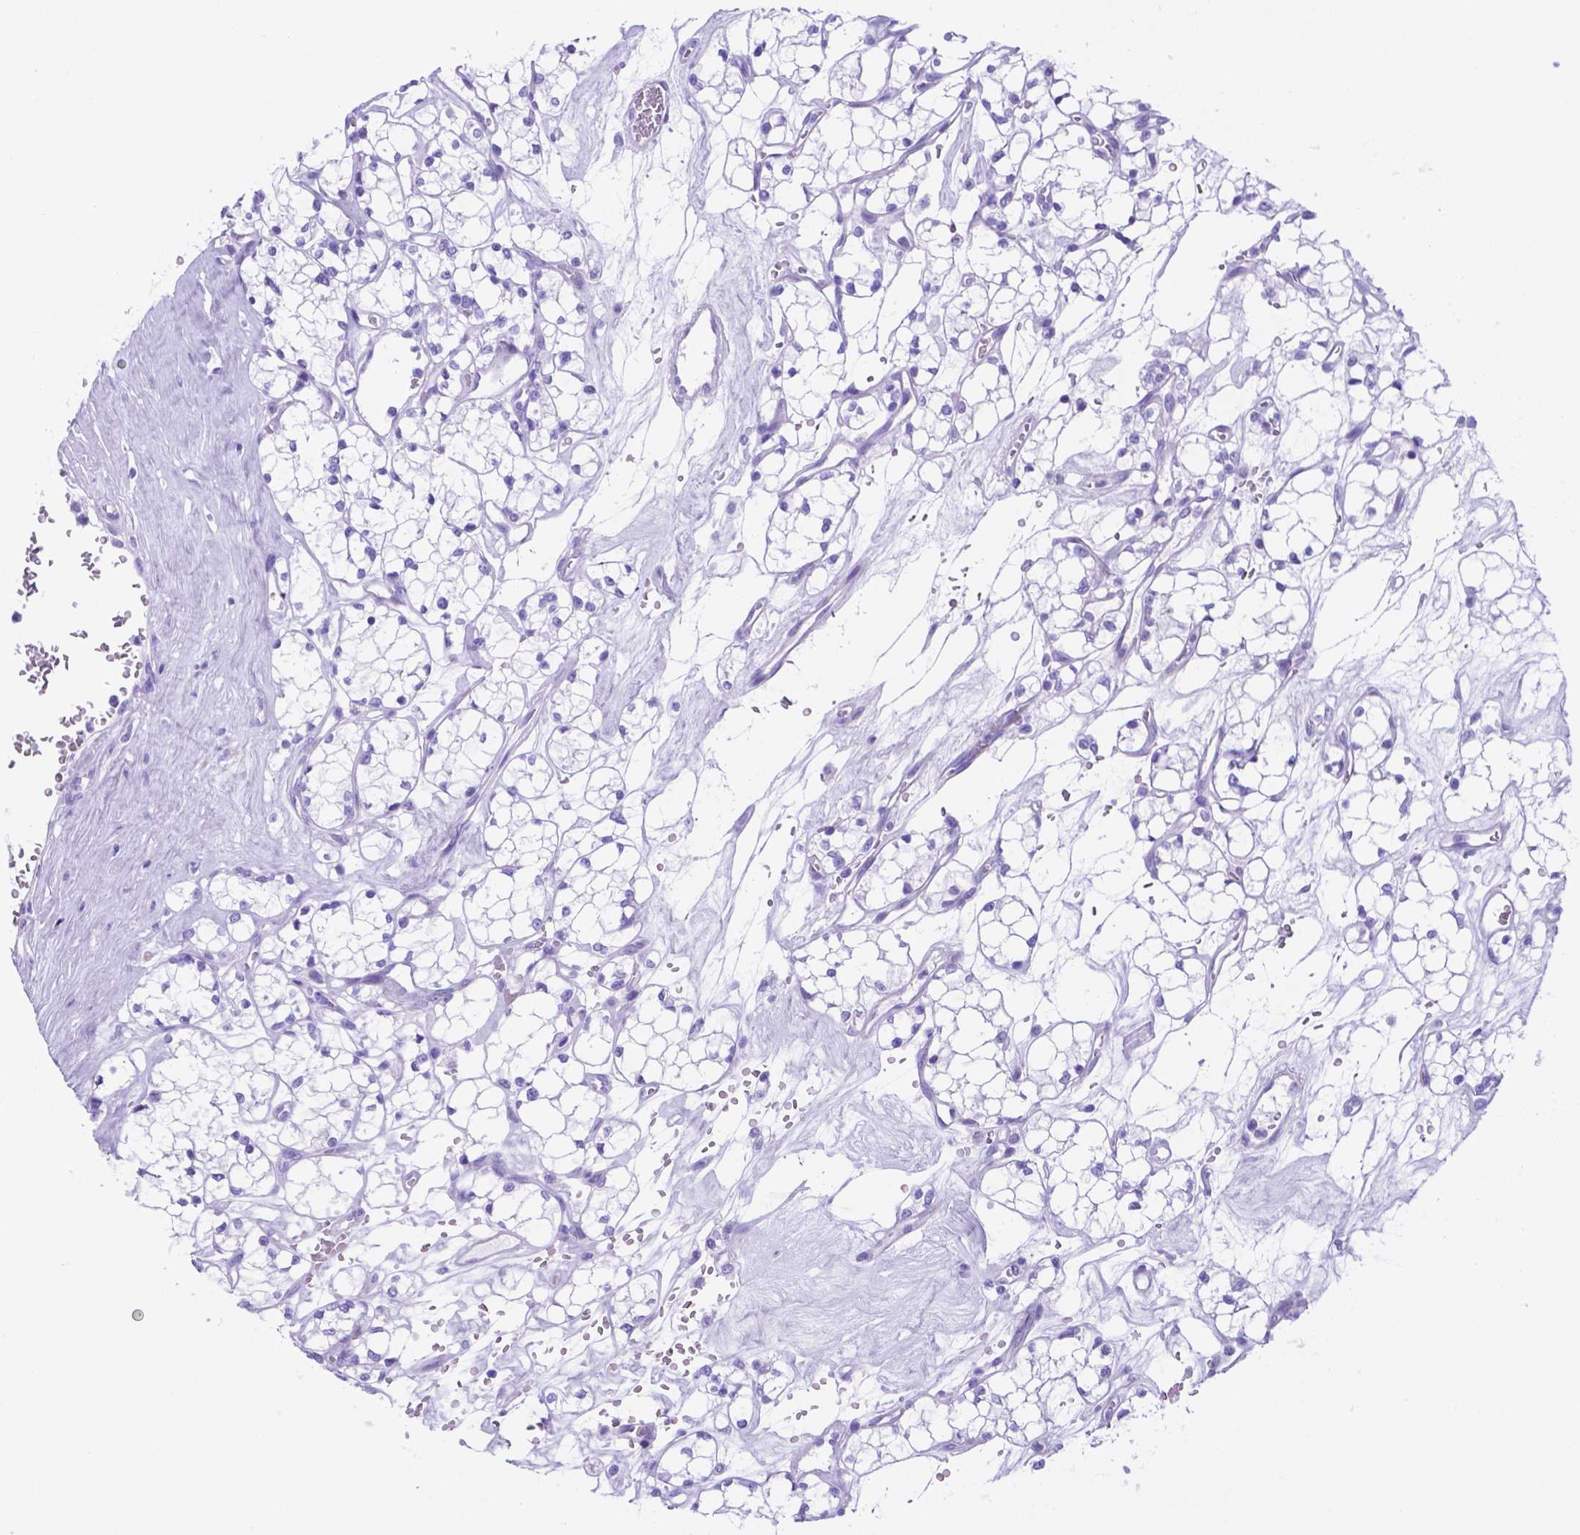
{"staining": {"intensity": "negative", "quantity": "none", "location": "none"}, "tissue": "renal cancer", "cell_type": "Tumor cells", "image_type": "cancer", "snomed": [{"axis": "morphology", "description": "Adenocarcinoma, NOS"}, {"axis": "topography", "description": "Kidney"}], "caption": "An immunohistochemistry micrograph of renal cancer (adenocarcinoma) is shown. There is no staining in tumor cells of renal cancer (adenocarcinoma).", "gene": "DNAAF8", "patient": {"sex": "female", "age": 69}}